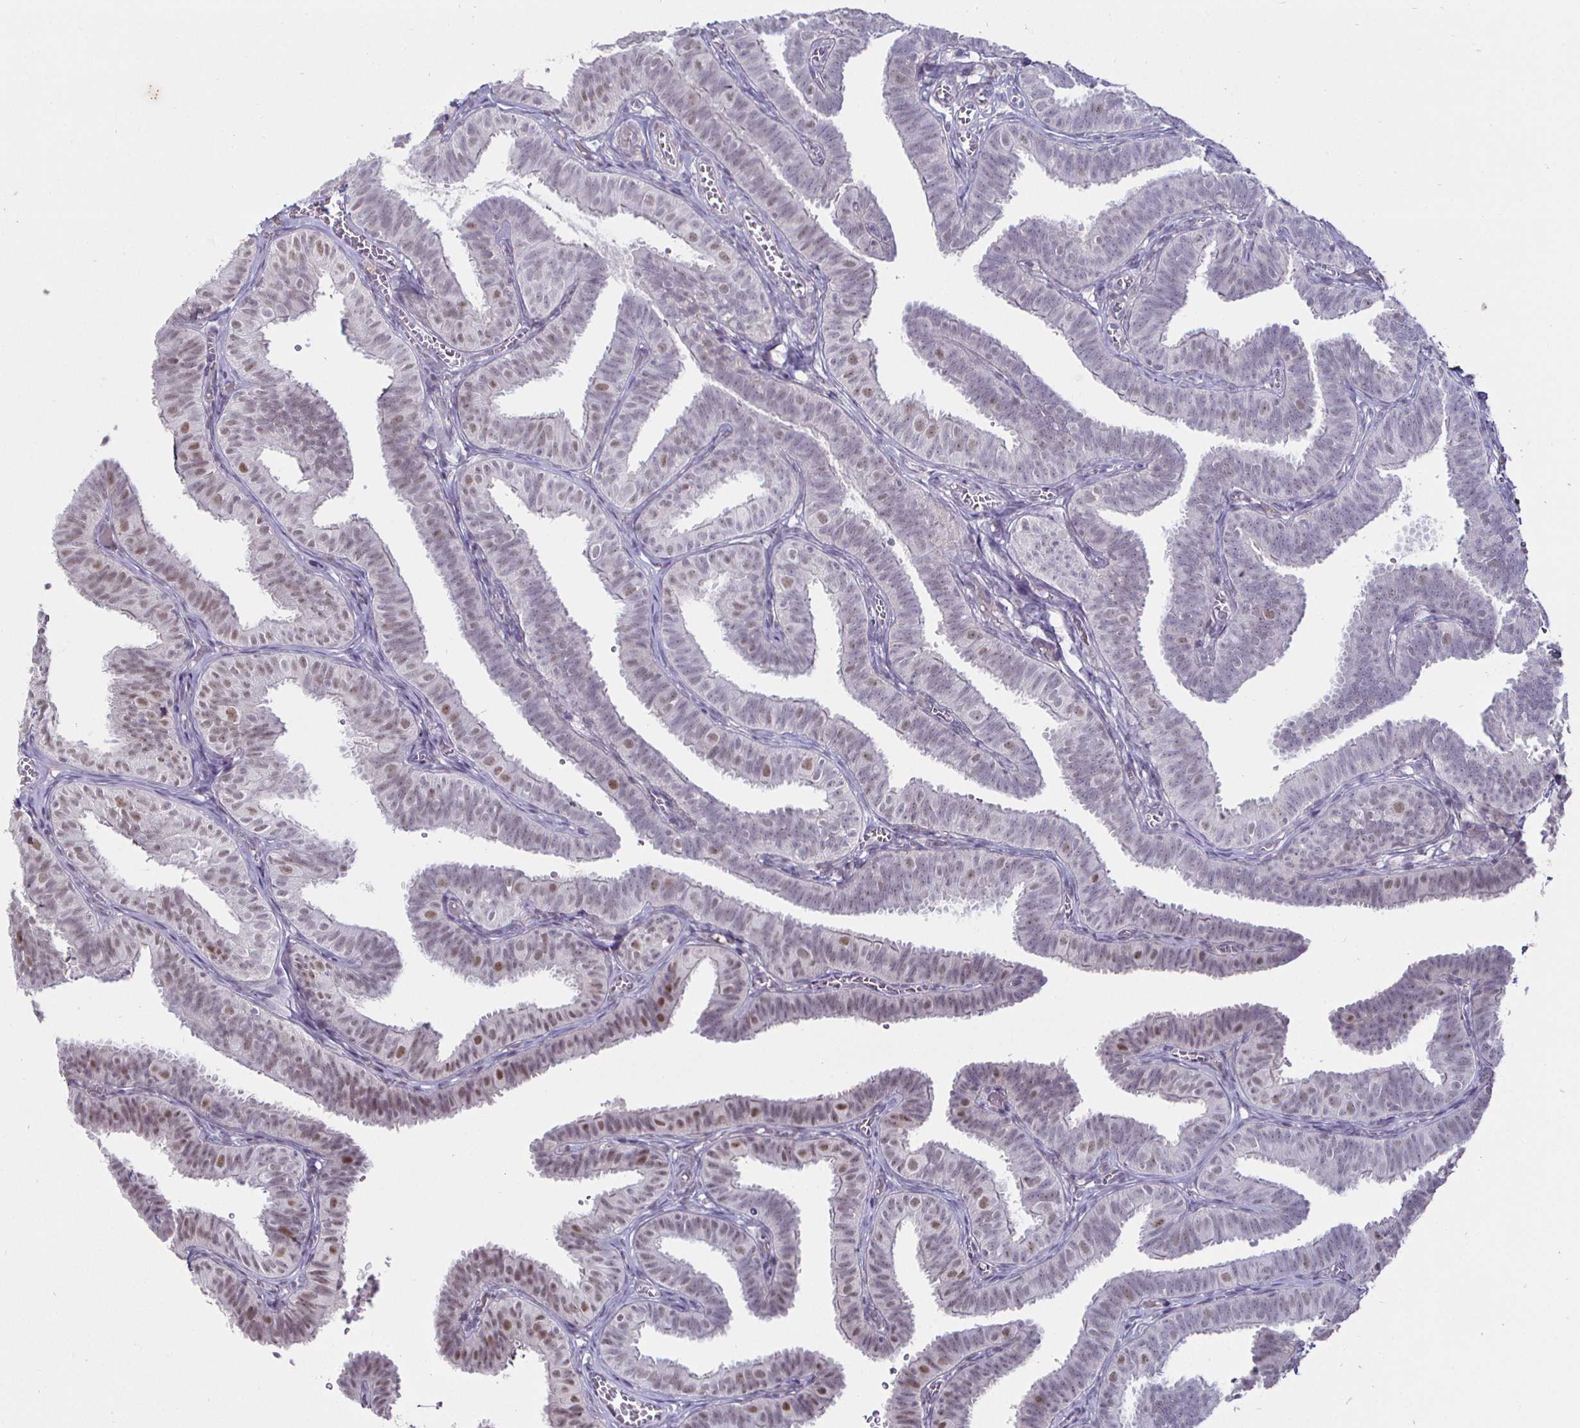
{"staining": {"intensity": "moderate", "quantity": "<25%", "location": "nuclear"}, "tissue": "fallopian tube", "cell_type": "Glandular cells", "image_type": "normal", "snomed": [{"axis": "morphology", "description": "Normal tissue, NOS"}, {"axis": "topography", "description": "Fallopian tube"}], "caption": "This photomicrograph exhibits IHC staining of benign fallopian tube, with low moderate nuclear staining in approximately <25% of glandular cells.", "gene": "MLH1", "patient": {"sex": "female", "age": 25}}